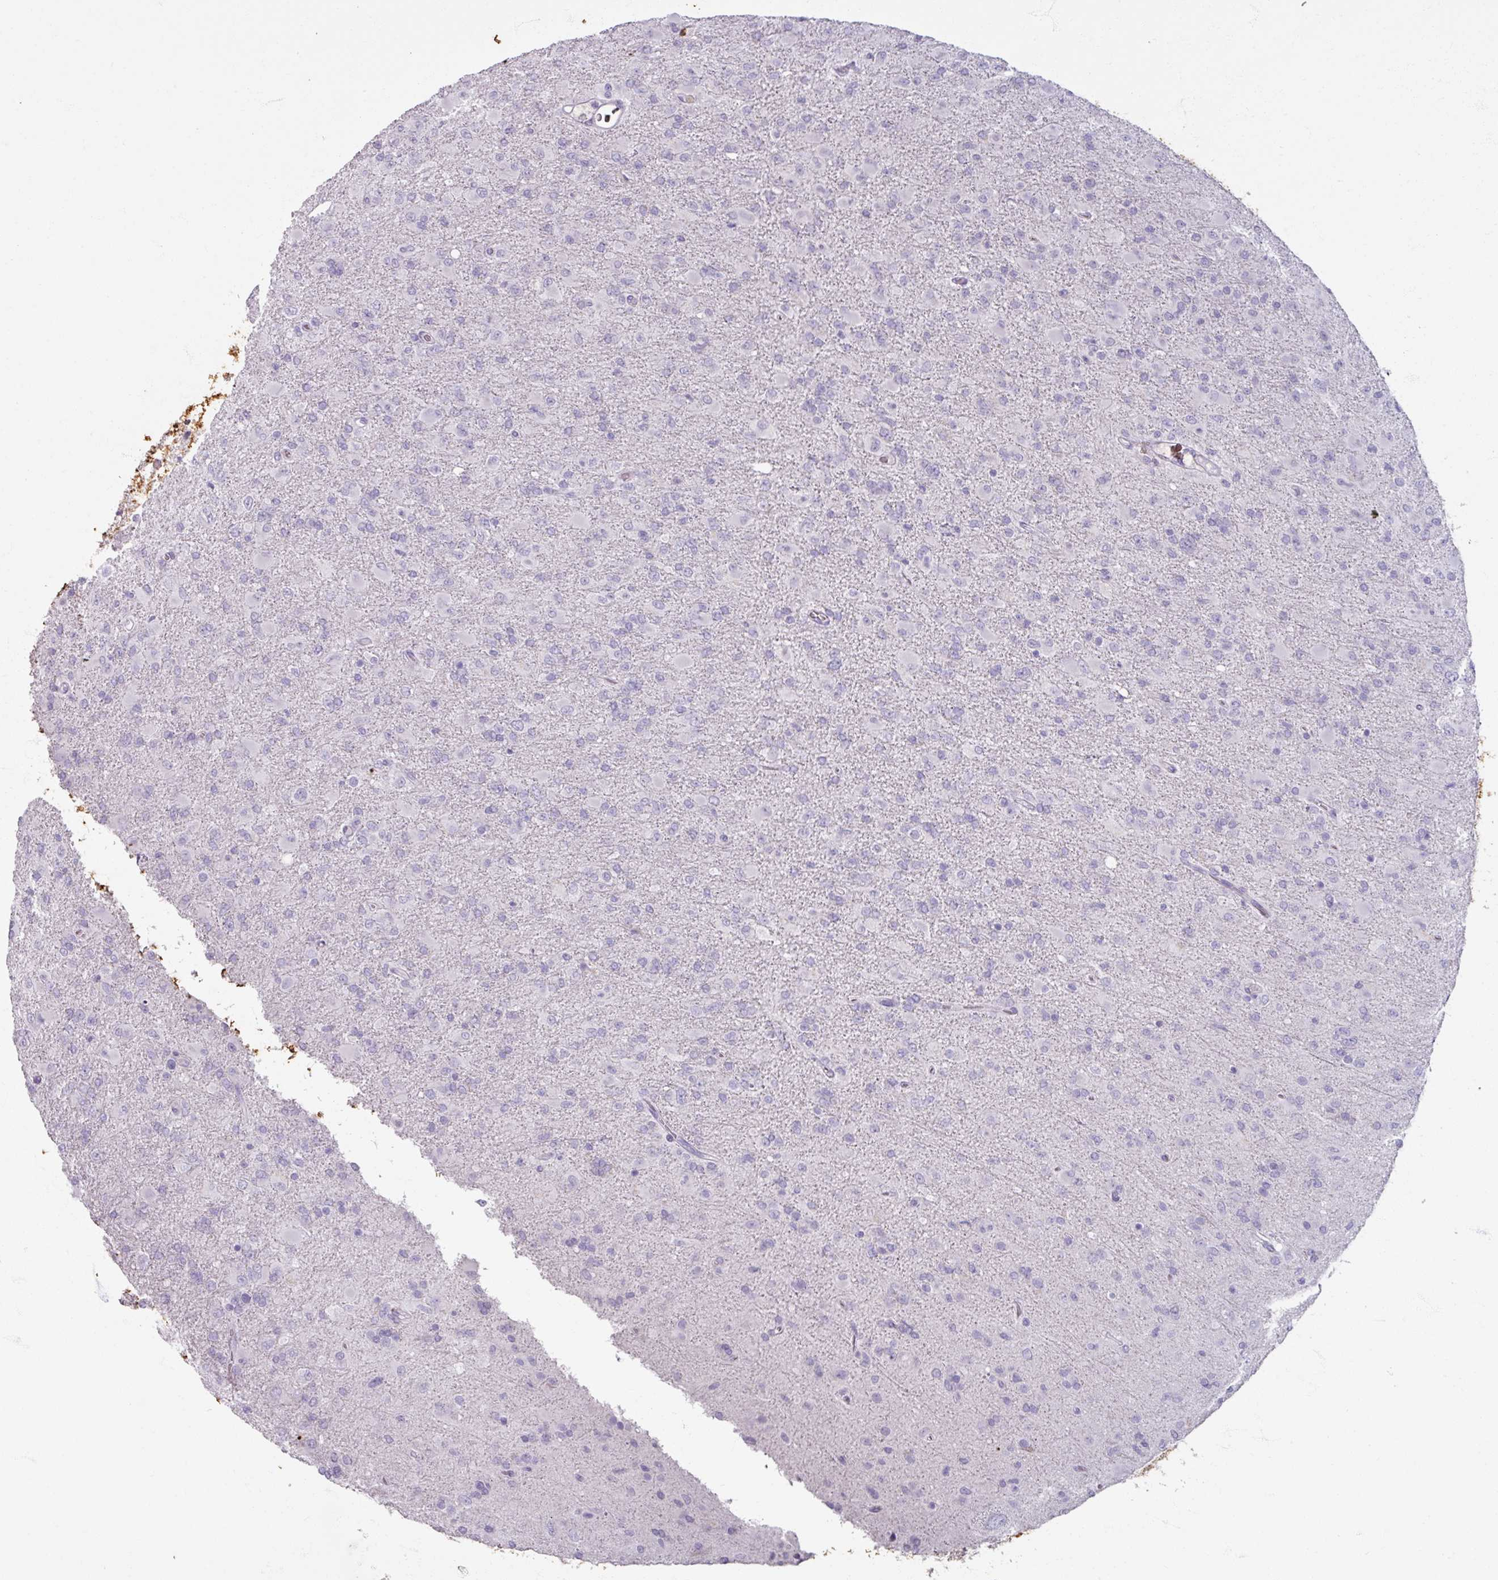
{"staining": {"intensity": "negative", "quantity": "none", "location": "none"}, "tissue": "glioma", "cell_type": "Tumor cells", "image_type": "cancer", "snomed": [{"axis": "morphology", "description": "Glioma, malignant, Low grade"}, {"axis": "topography", "description": "Brain"}], "caption": "Tumor cells show no significant positivity in low-grade glioma (malignant).", "gene": "TG", "patient": {"sex": "male", "age": 65}}